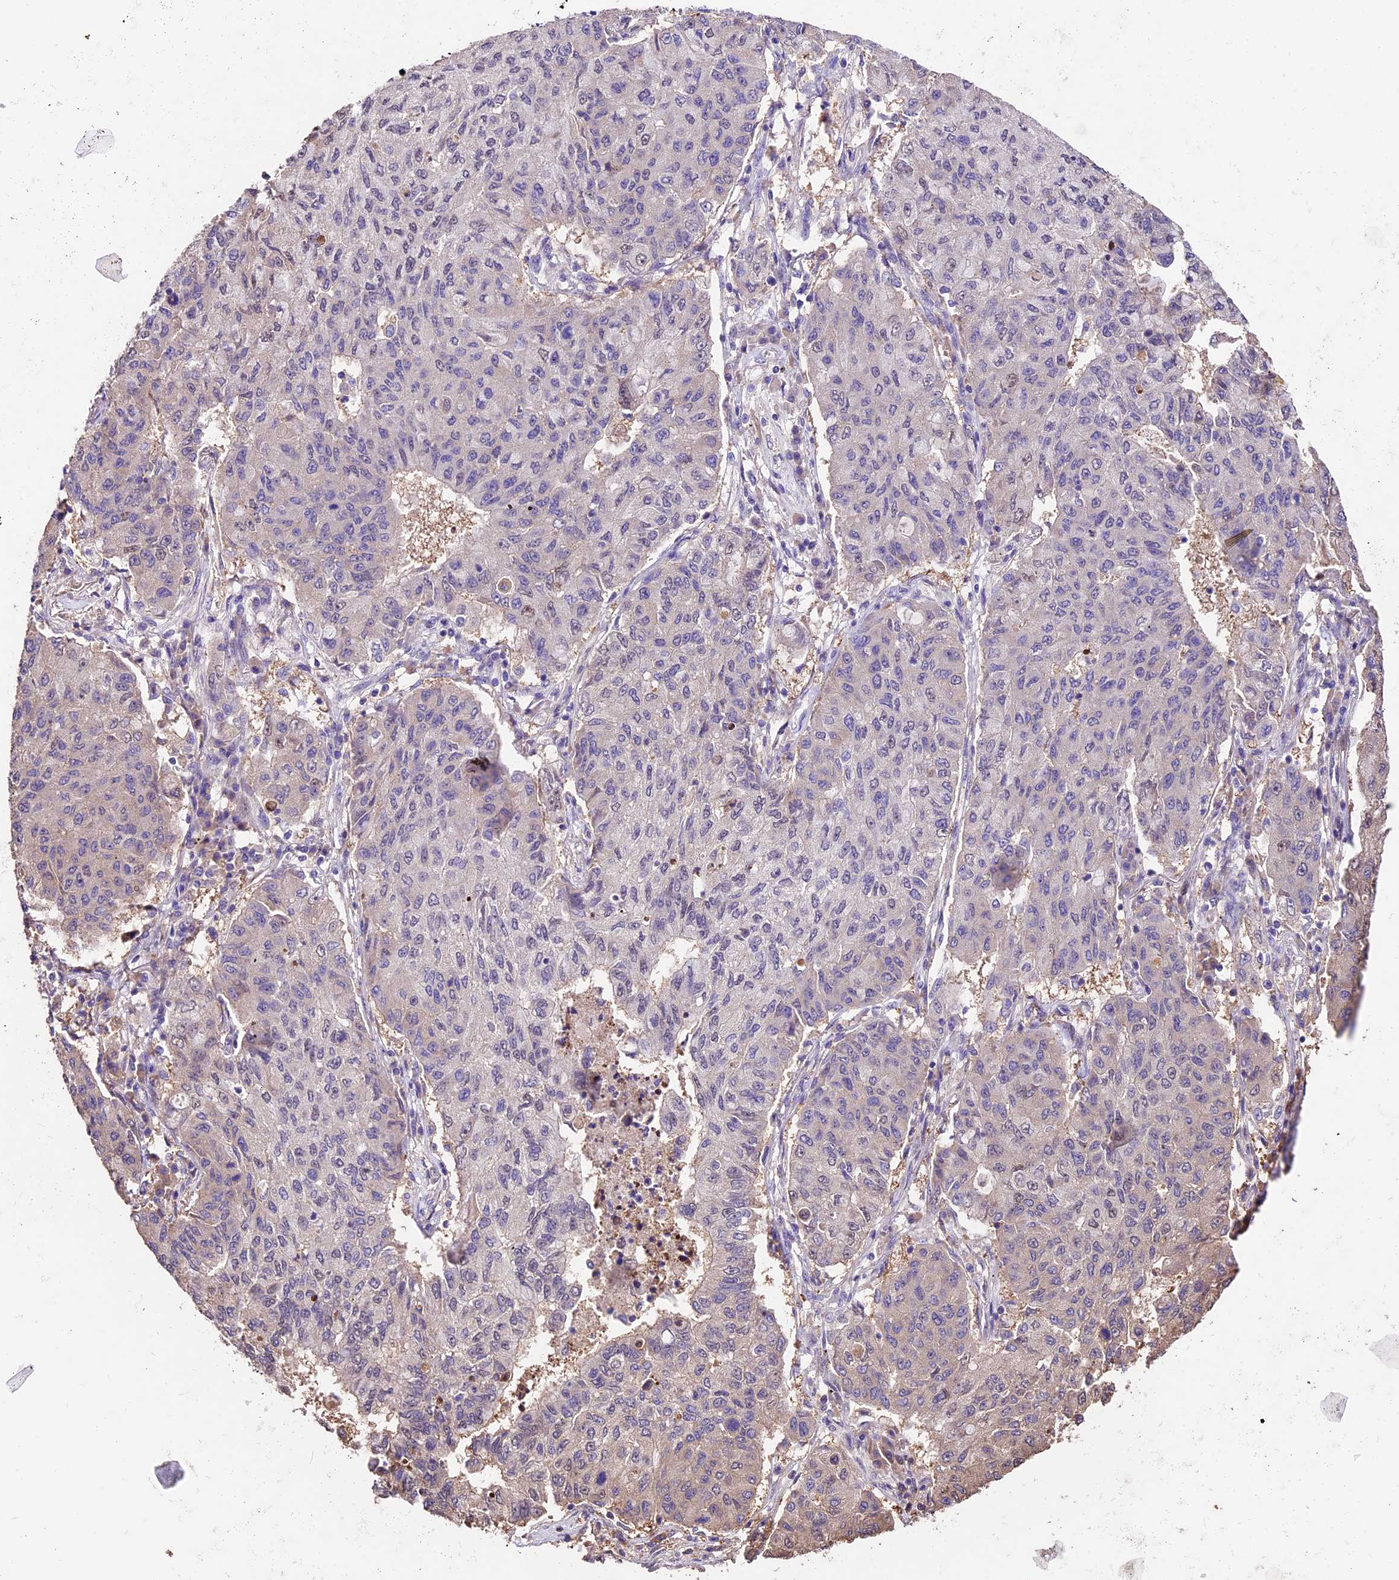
{"staining": {"intensity": "negative", "quantity": "none", "location": "none"}, "tissue": "lung cancer", "cell_type": "Tumor cells", "image_type": "cancer", "snomed": [{"axis": "morphology", "description": "Squamous cell carcinoma, NOS"}, {"axis": "topography", "description": "Lung"}], "caption": "There is no significant expression in tumor cells of lung cancer.", "gene": "SBNO2", "patient": {"sex": "male", "age": 74}}